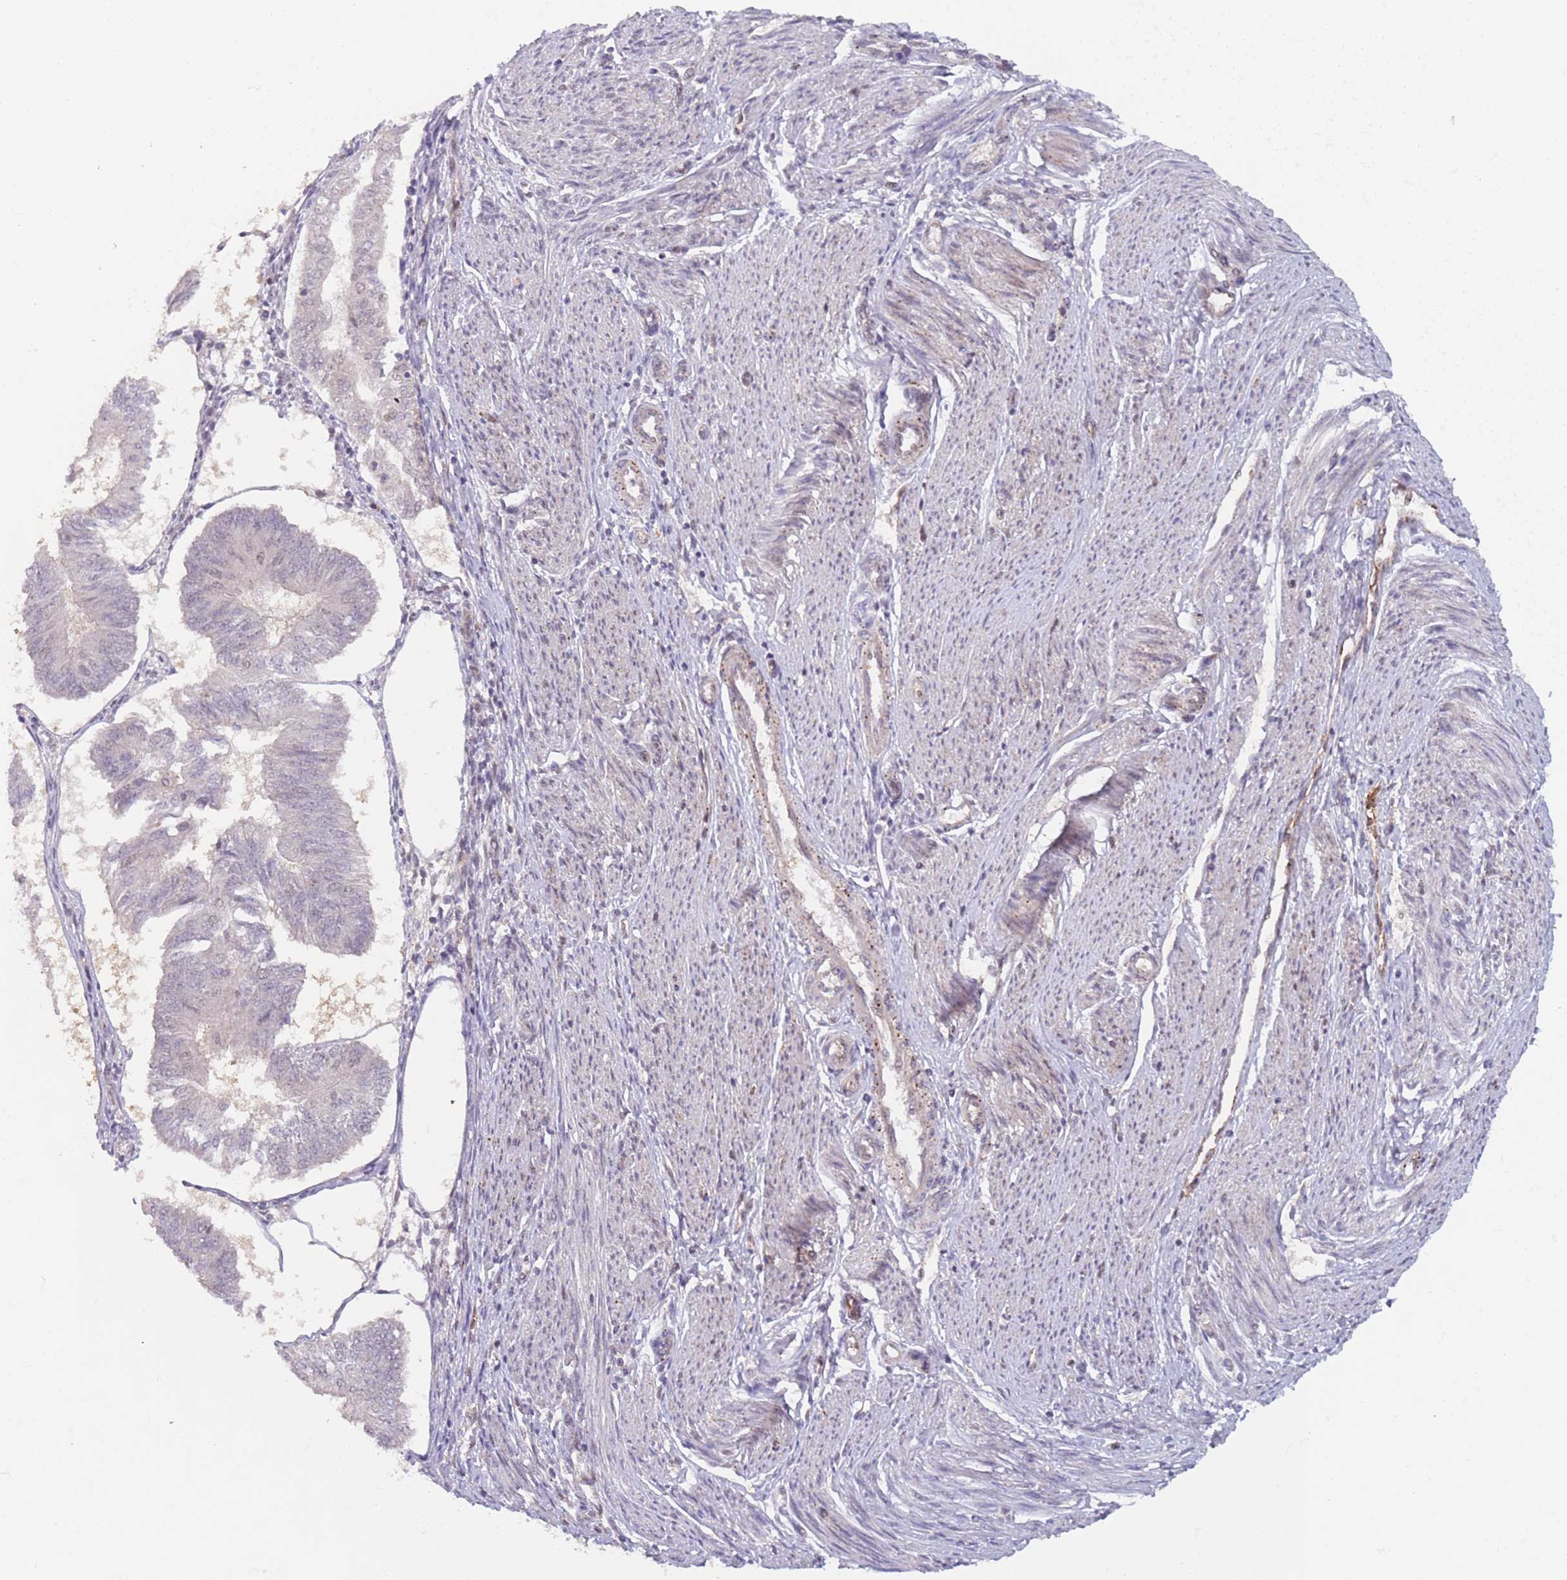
{"staining": {"intensity": "negative", "quantity": "none", "location": "none"}, "tissue": "endometrial cancer", "cell_type": "Tumor cells", "image_type": "cancer", "snomed": [{"axis": "morphology", "description": "Adenocarcinoma, NOS"}, {"axis": "topography", "description": "Endometrium"}], "caption": "This is a image of immunohistochemistry (IHC) staining of endometrial cancer (adenocarcinoma), which shows no staining in tumor cells. Nuclei are stained in blue.", "gene": "RFXANK", "patient": {"sex": "female", "age": 58}}